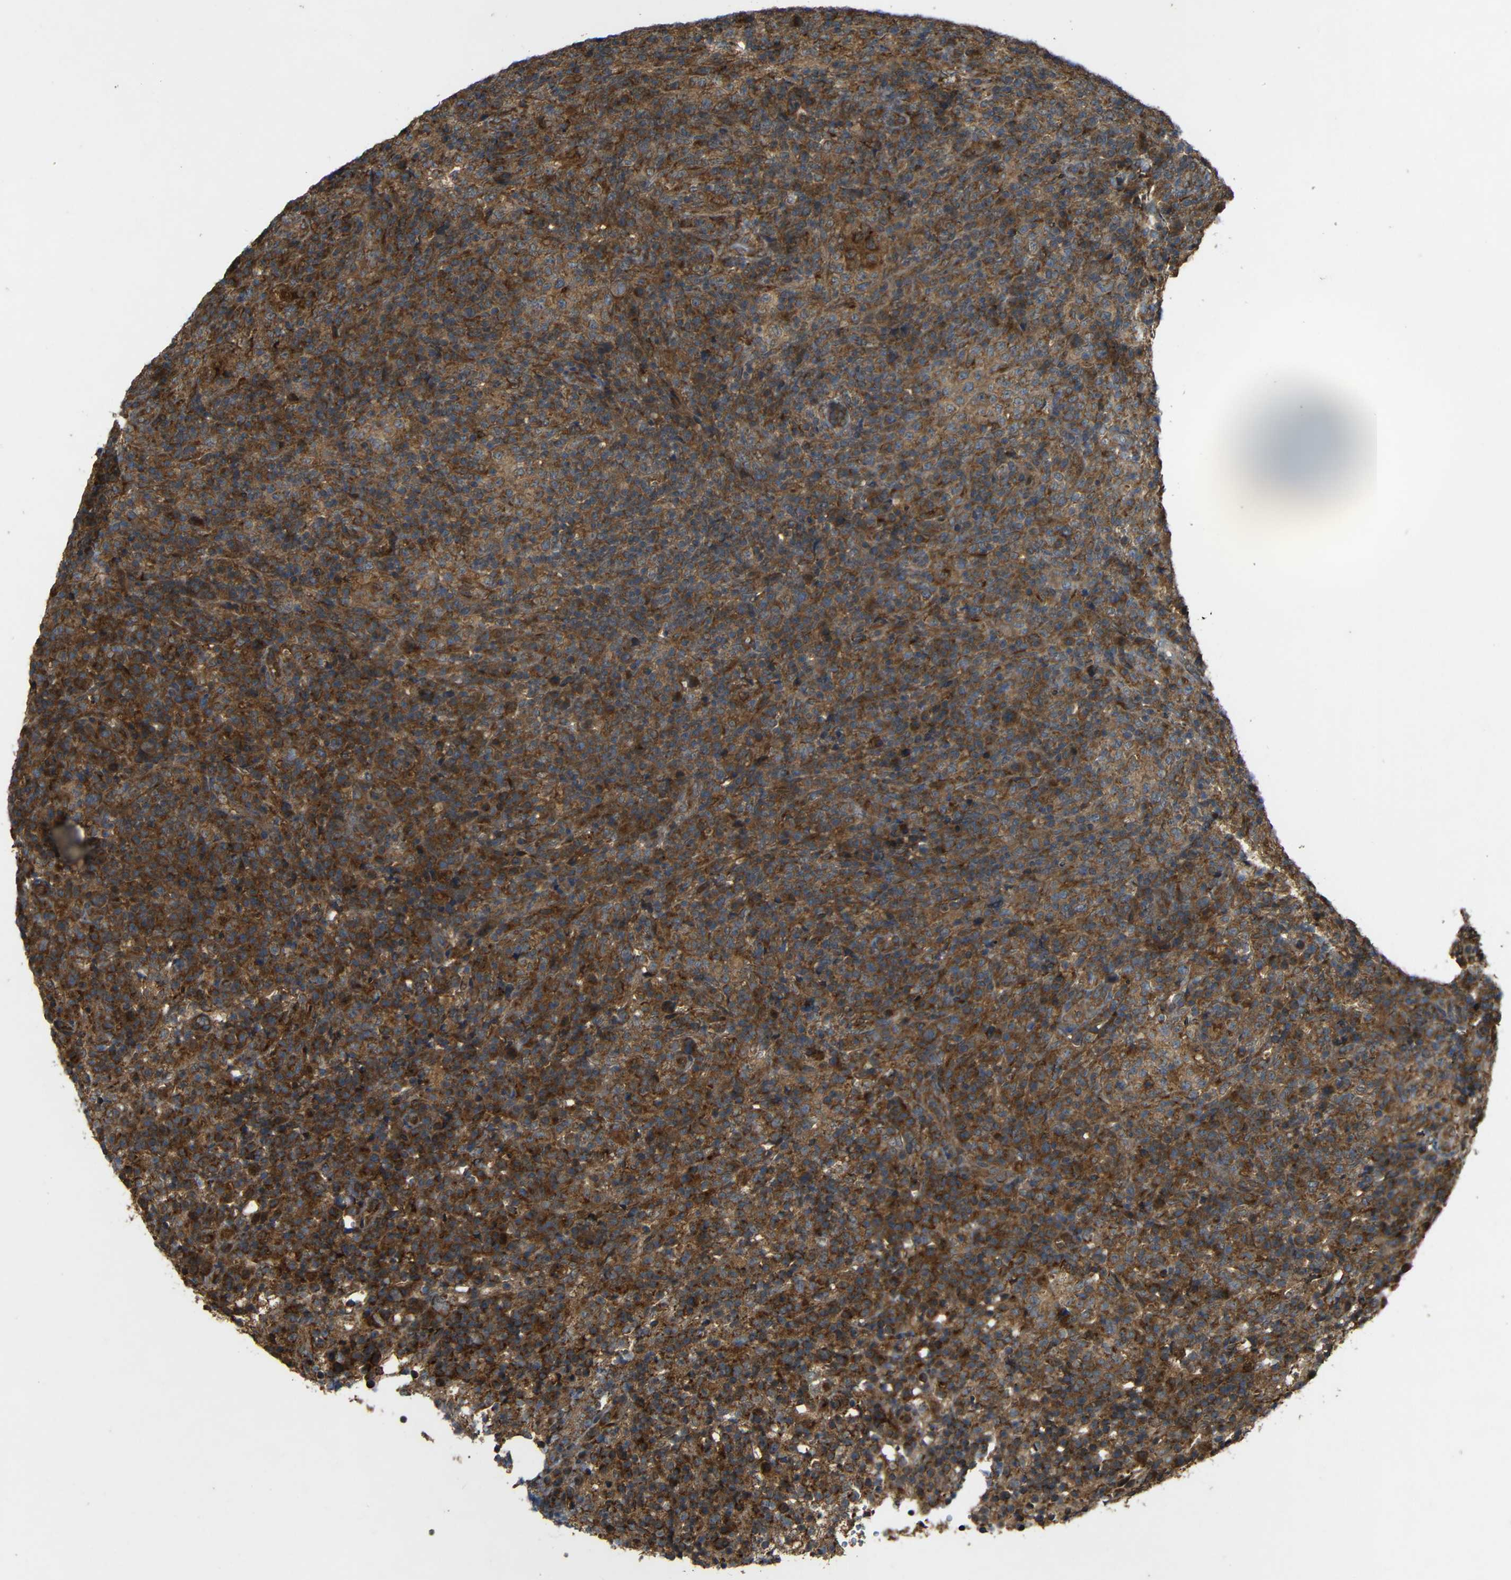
{"staining": {"intensity": "strong", "quantity": ">75%", "location": "cytoplasmic/membranous"}, "tissue": "lymphoma", "cell_type": "Tumor cells", "image_type": "cancer", "snomed": [{"axis": "morphology", "description": "Malignant lymphoma, non-Hodgkin's type, High grade"}, {"axis": "topography", "description": "Lymph node"}], "caption": "An image of human malignant lymphoma, non-Hodgkin's type (high-grade) stained for a protein demonstrates strong cytoplasmic/membranous brown staining in tumor cells. The protein is stained brown, and the nuclei are stained in blue (DAB IHC with brightfield microscopy, high magnification).", "gene": "C1GALT1", "patient": {"sex": "female", "age": 76}}